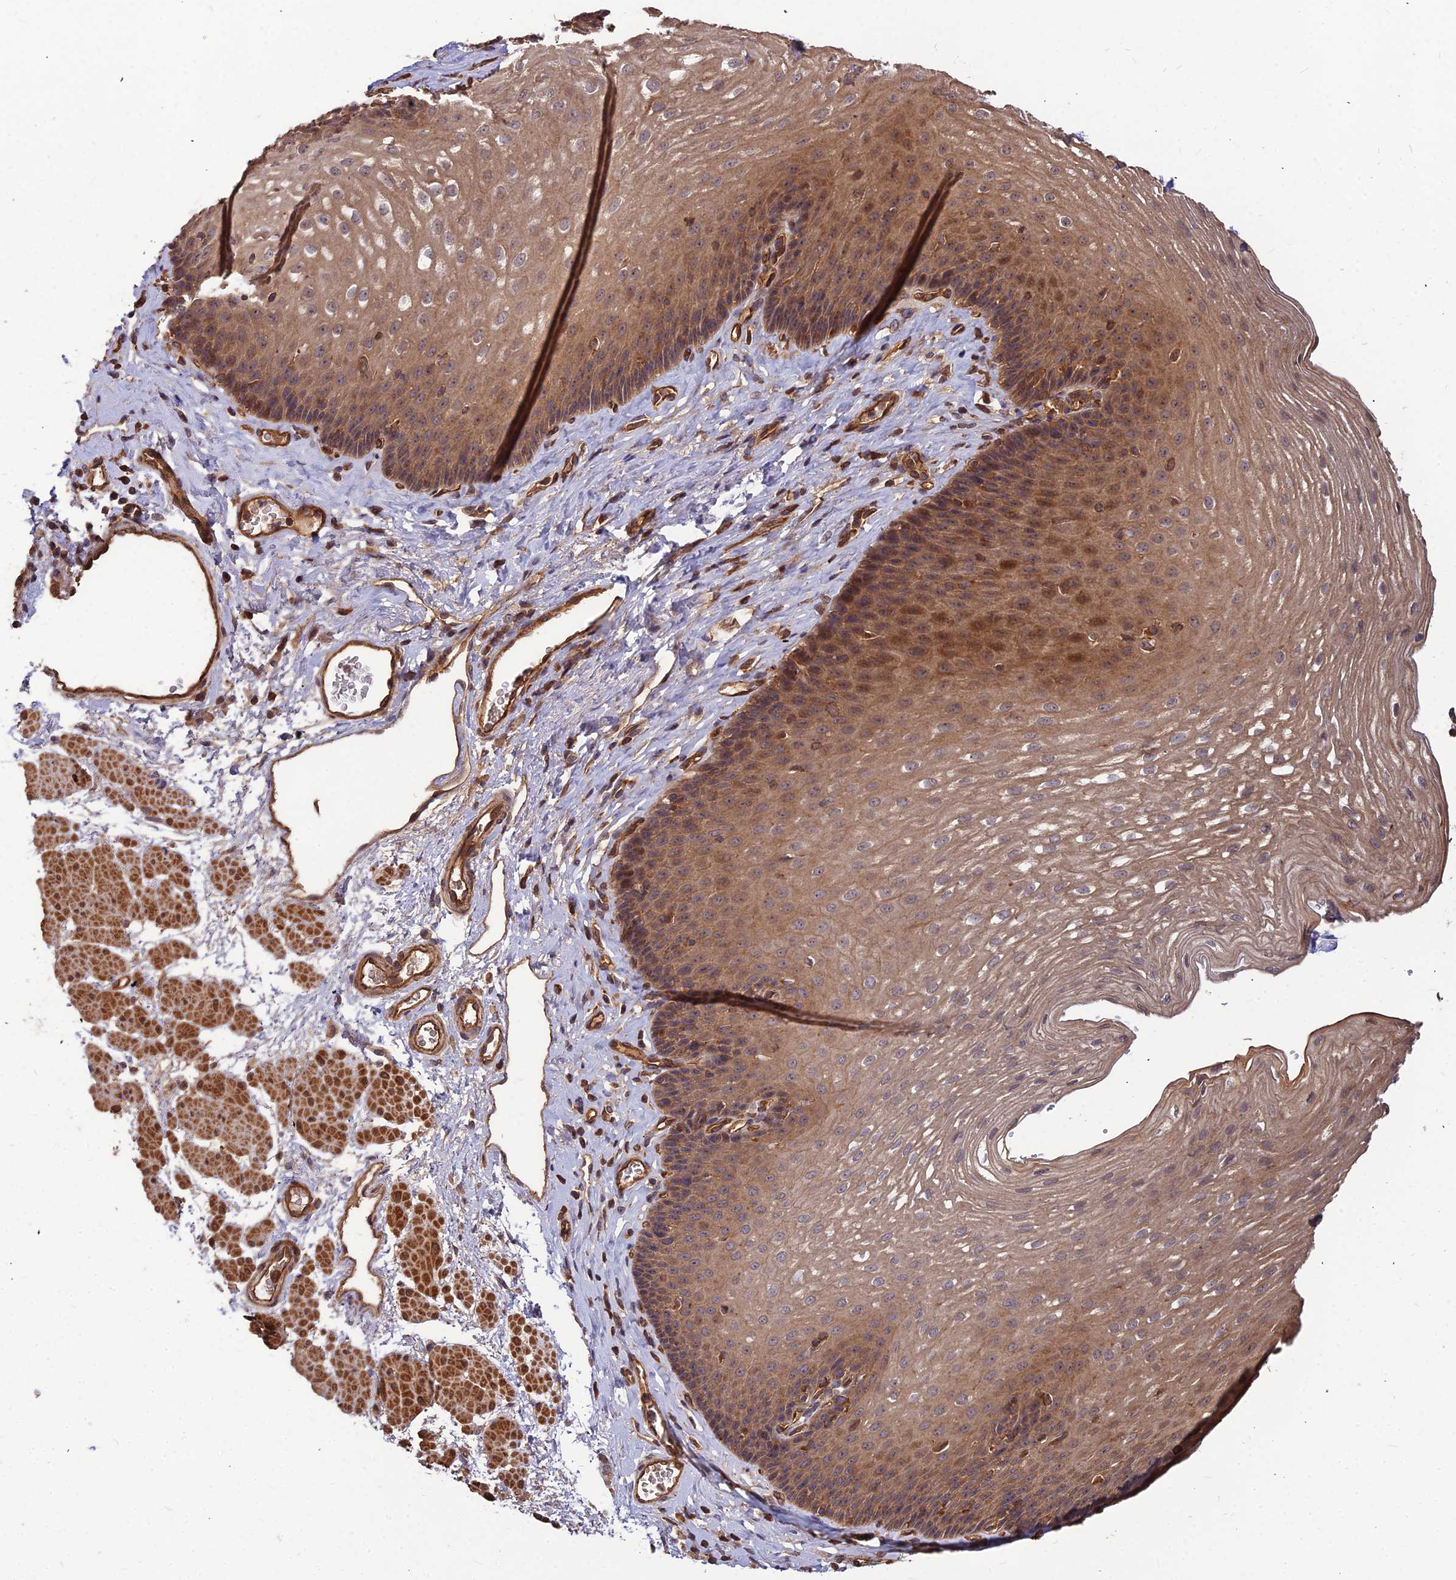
{"staining": {"intensity": "moderate", "quantity": ">75%", "location": "cytoplasmic/membranous,nuclear"}, "tissue": "esophagus", "cell_type": "Squamous epithelial cells", "image_type": "normal", "snomed": [{"axis": "morphology", "description": "Normal tissue, NOS"}, {"axis": "topography", "description": "Esophagus"}], "caption": "Protein staining shows moderate cytoplasmic/membranous,nuclear expression in approximately >75% of squamous epithelial cells in benign esophagus.", "gene": "ZNF467", "patient": {"sex": "female", "age": 66}}